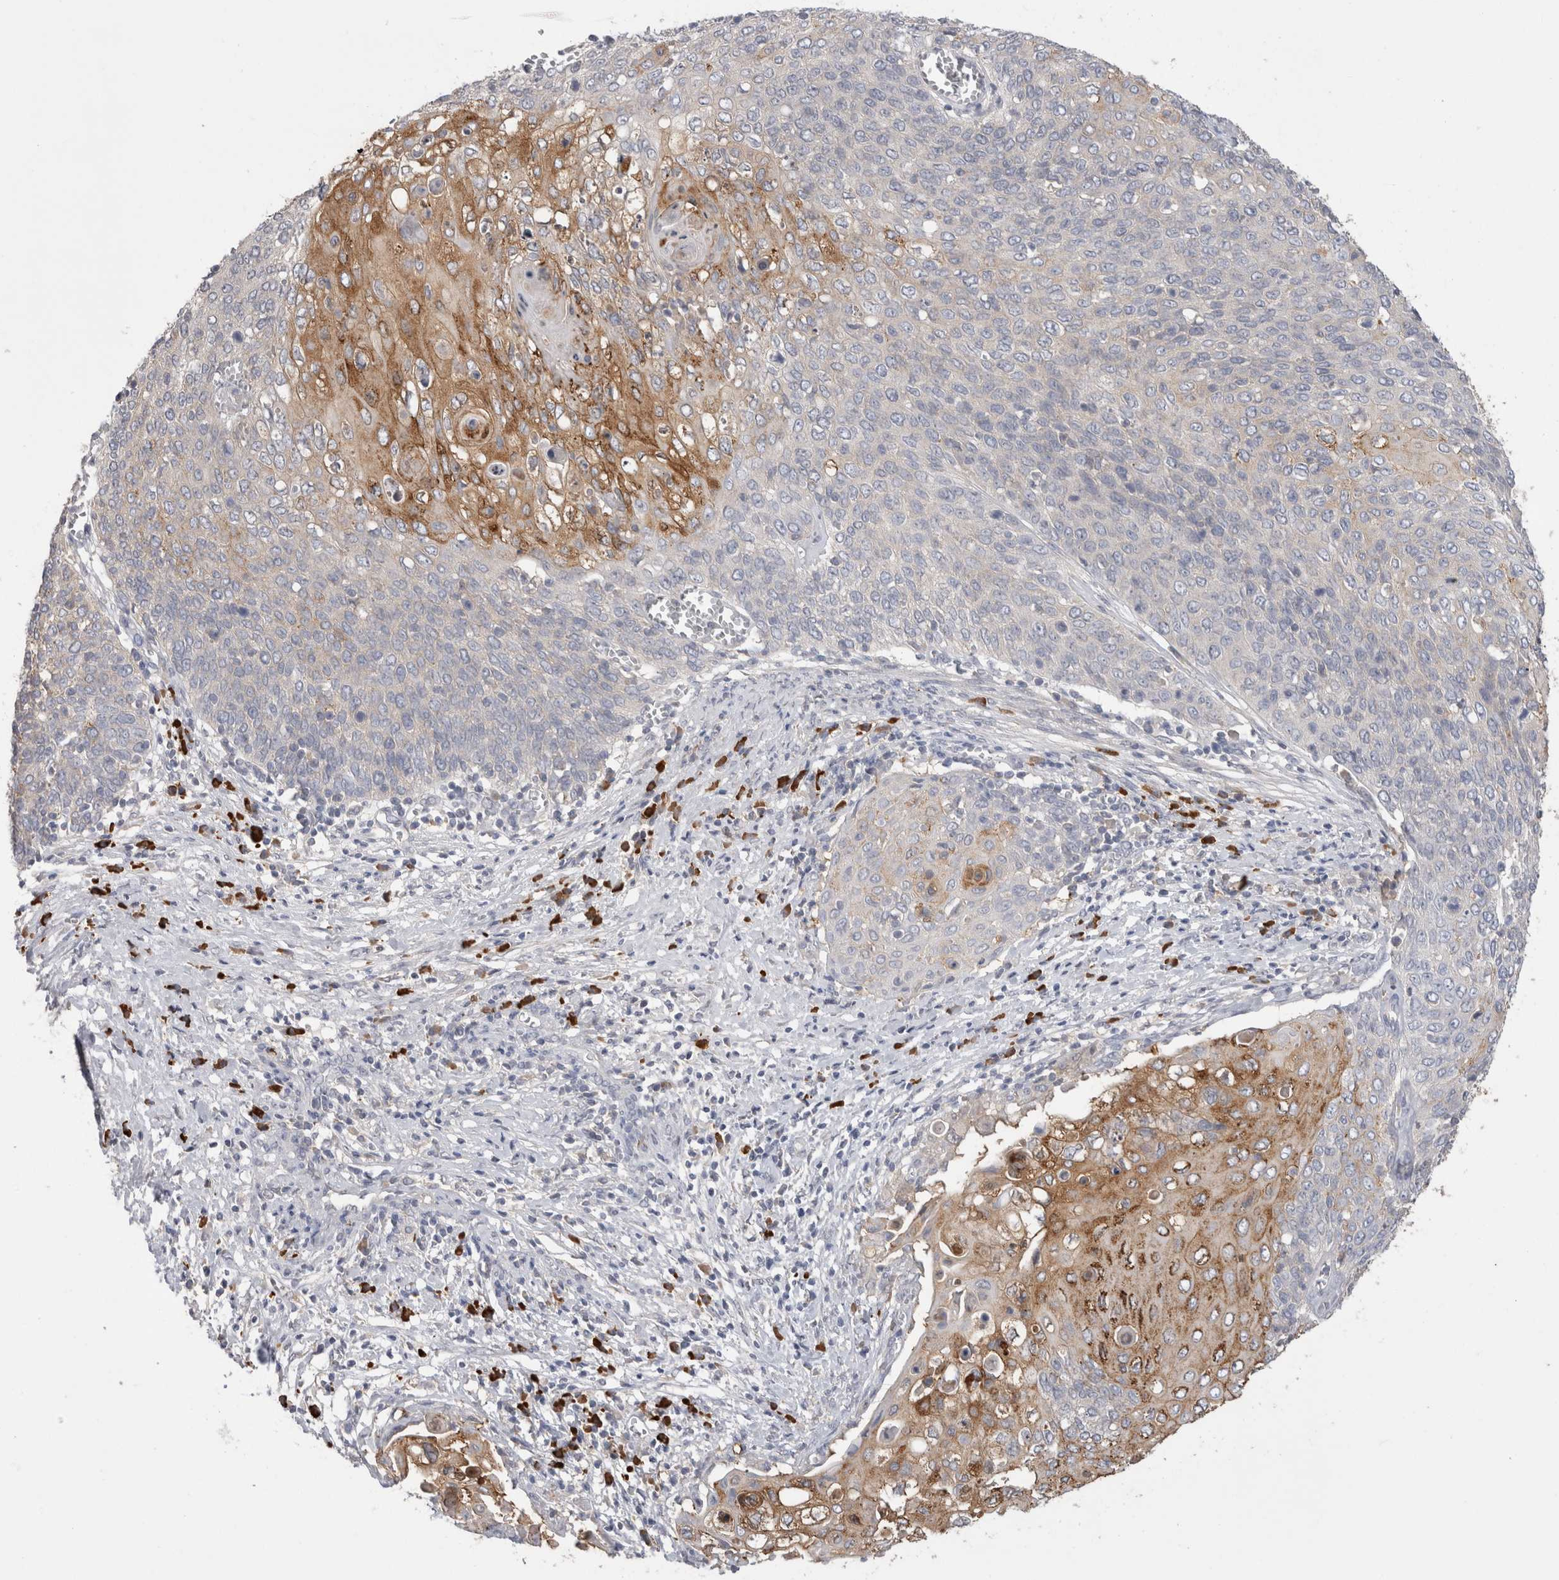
{"staining": {"intensity": "moderate", "quantity": "25%-75%", "location": "cytoplasmic/membranous"}, "tissue": "cervical cancer", "cell_type": "Tumor cells", "image_type": "cancer", "snomed": [{"axis": "morphology", "description": "Squamous cell carcinoma, NOS"}, {"axis": "topography", "description": "Cervix"}], "caption": "Immunohistochemistry of cervical squamous cell carcinoma demonstrates medium levels of moderate cytoplasmic/membranous staining in about 25%-75% of tumor cells.", "gene": "PPP3CC", "patient": {"sex": "female", "age": 39}}